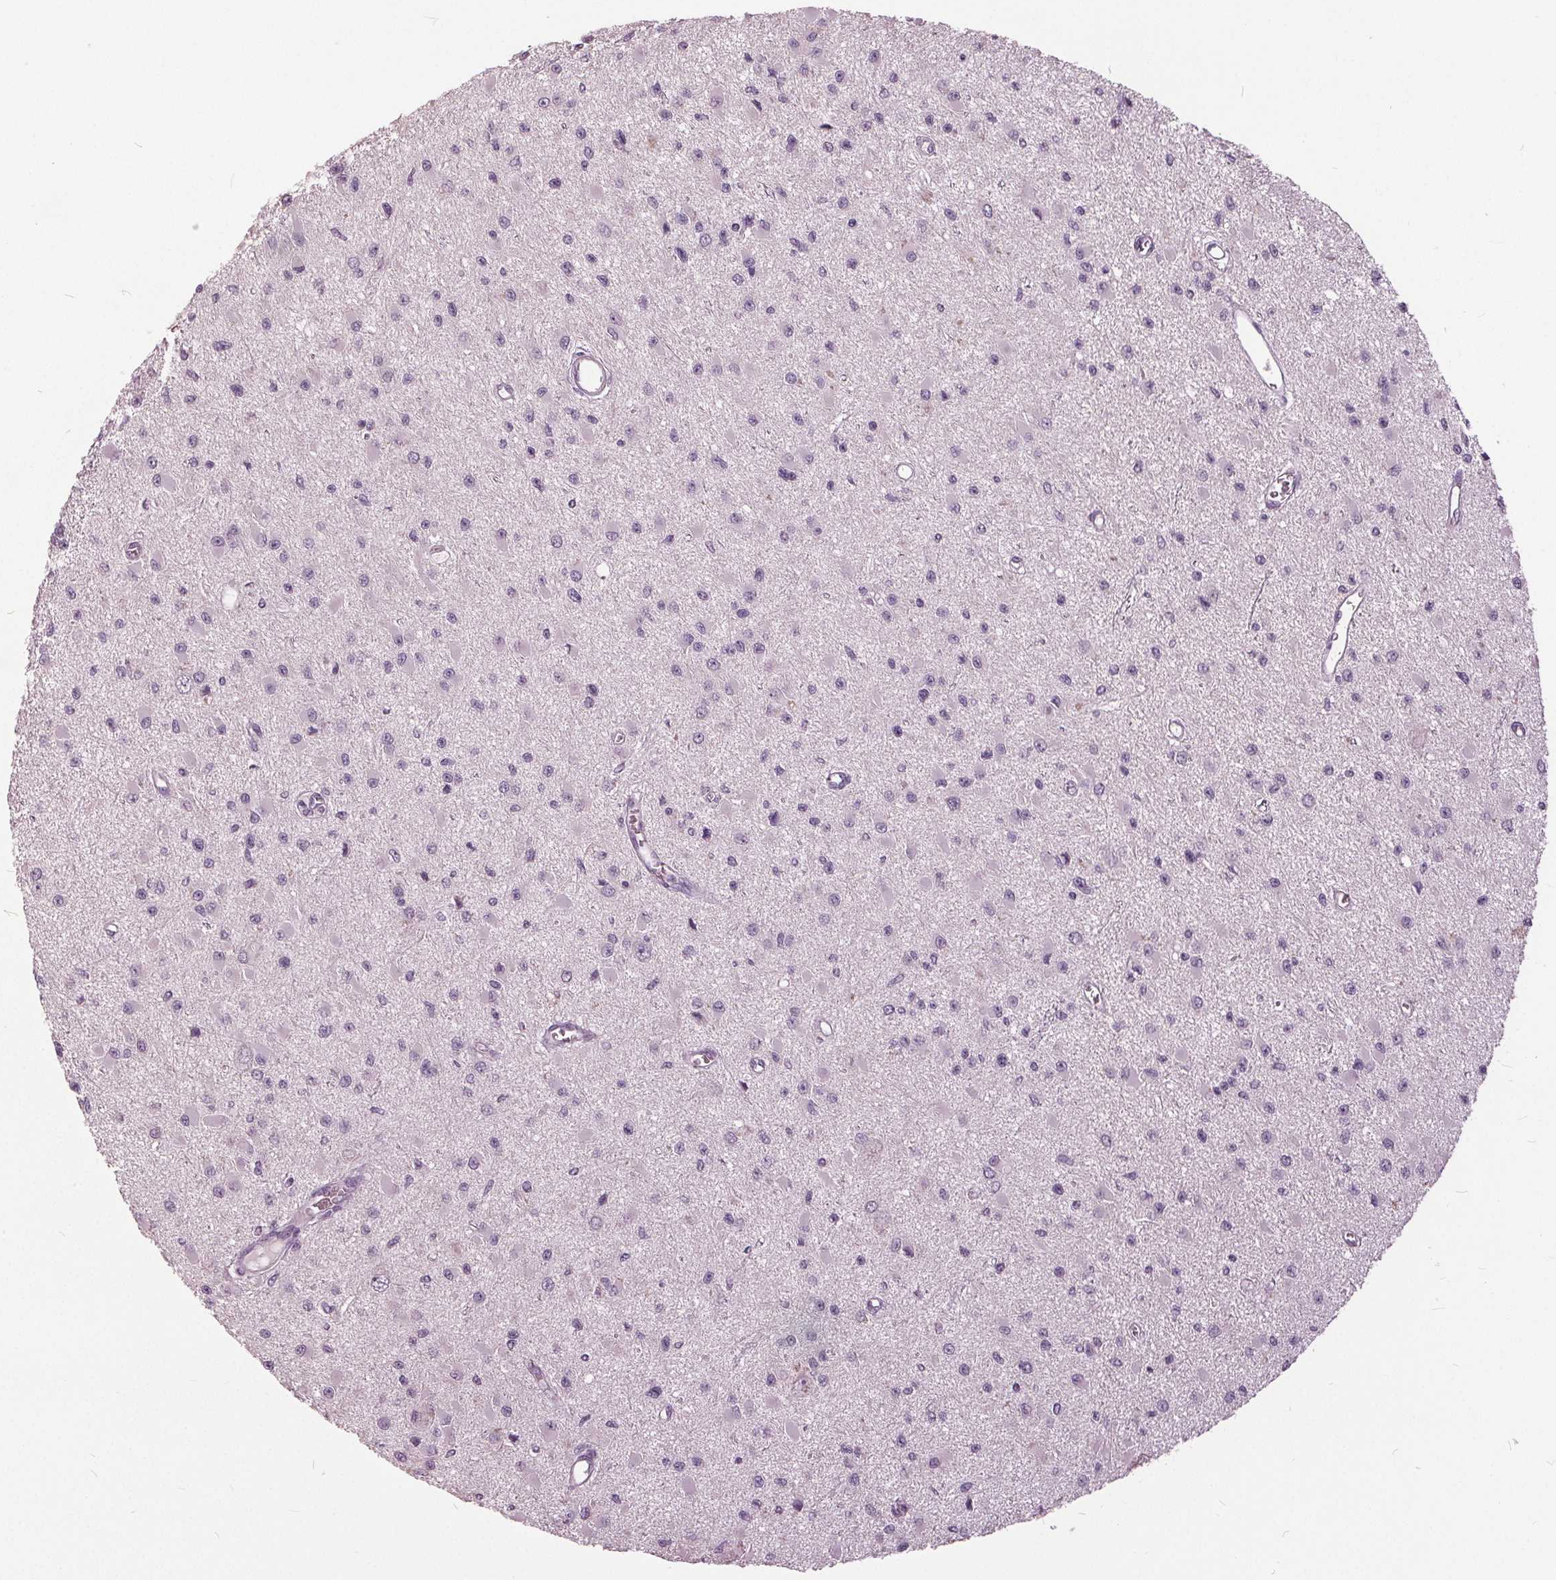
{"staining": {"intensity": "negative", "quantity": "none", "location": "none"}, "tissue": "glioma", "cell_type": "Tumor cells", "image_type": "cancer", "snomed": [{"axis": "morphology", "description": "Glioma, malignant, High grade"}, {"axis": "topography", "description": "Brain"}], "caption": "The image exhibits no staining of tumor cells in glioma.", "gene": "KLK13", "patient": {"sex": "male", "age": 54}}